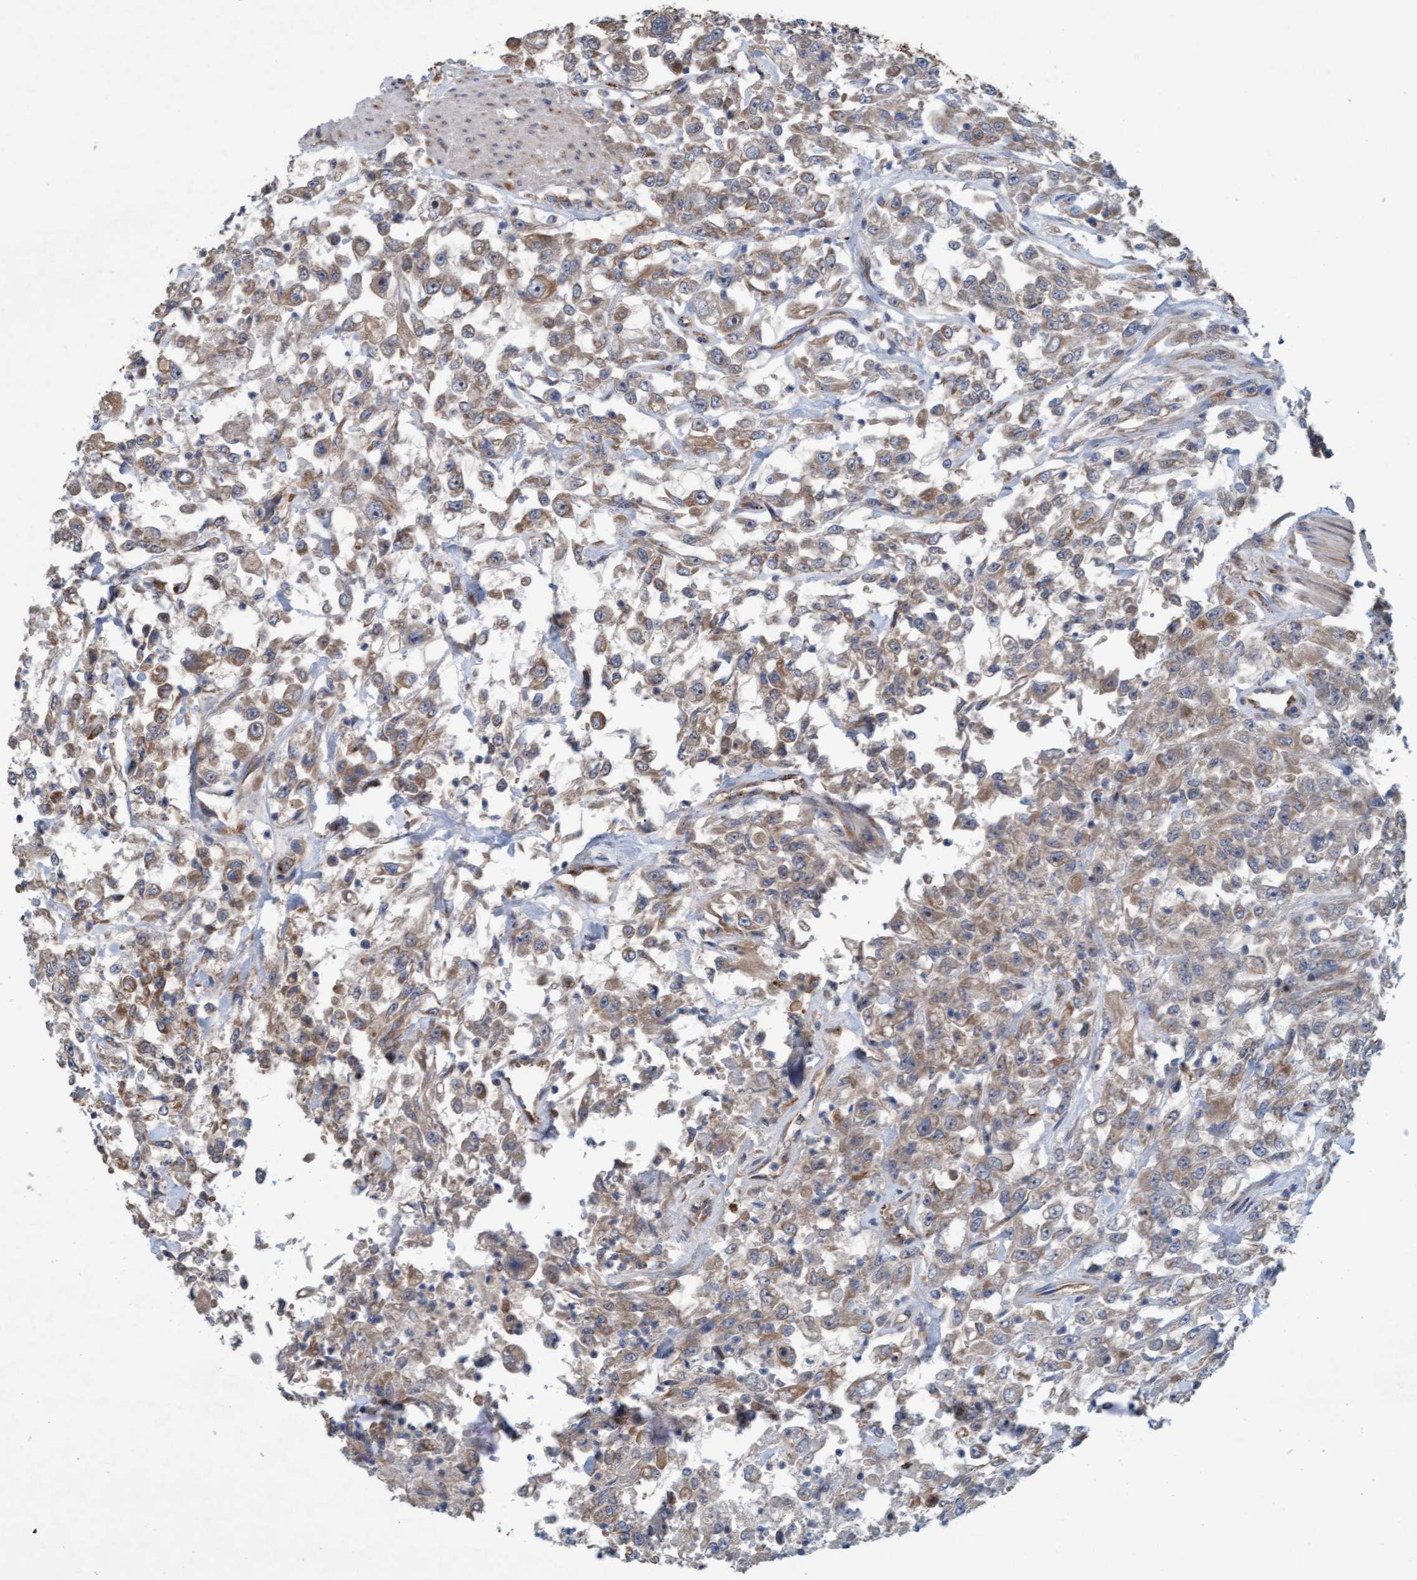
{"staining": {"intensity": "weak", "quantity": ">75%", "location": "cytoplasmic/membranous"}, "tissue": "urothelial cancer", "cell_type": "Tumor cells", "image_type": "cancer", "snomed": [{"axis": "morphology", "description": "Urothelial carcinoma, High grade"}, {"axis": "topography", "description": "Urinary bladder"}], "caption": "Urothelial cancer stained for a protein shows weak cytoplasmic/membranous positivity in tumor cells.", "gene": "ZNF566", "patient": {"sex": "male", "age": 46}}